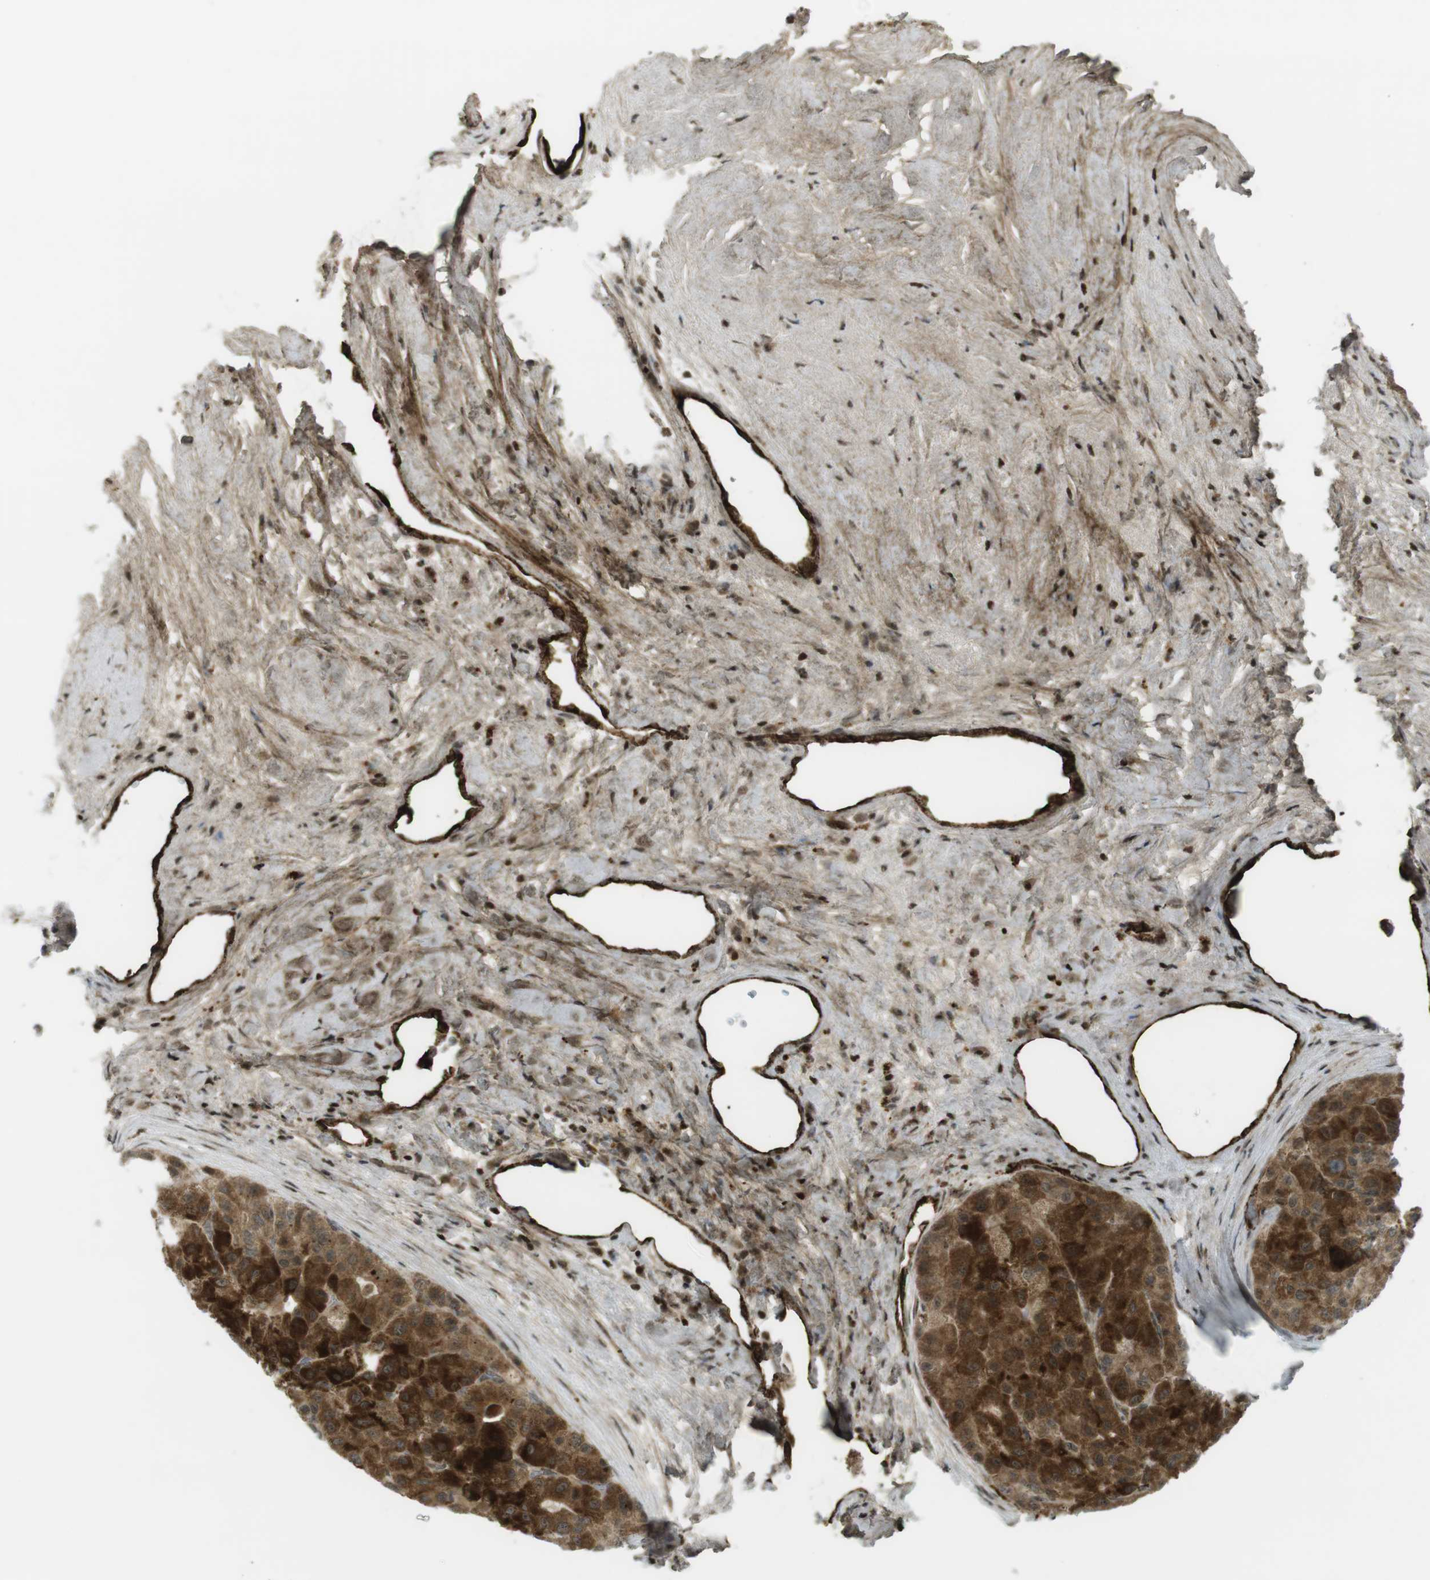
{"staining": {"intensity": "moderate", "quantity": "25%-75%", "location": "cytoplasmic/membranous,nuclear"}, "tissue": "liver cancer", "cell_type": "Tumor cells", "image_type": "cancer", "snomed": [{"axis": "morphology", "description": "Carcinoma, Hepatocellular, NOS"}, {"axis": "topography", "description": "Liver"}], "caption": "This is an image of immunohistochemistry (IHC) staining of liver hepatocellular carcinoma, which shows moderate expression in the cytoplasmic/membranous and nuclear of tumor cells.", "gene": "PPP1R13B", "patient": {"sex": "male", "age": 80}}